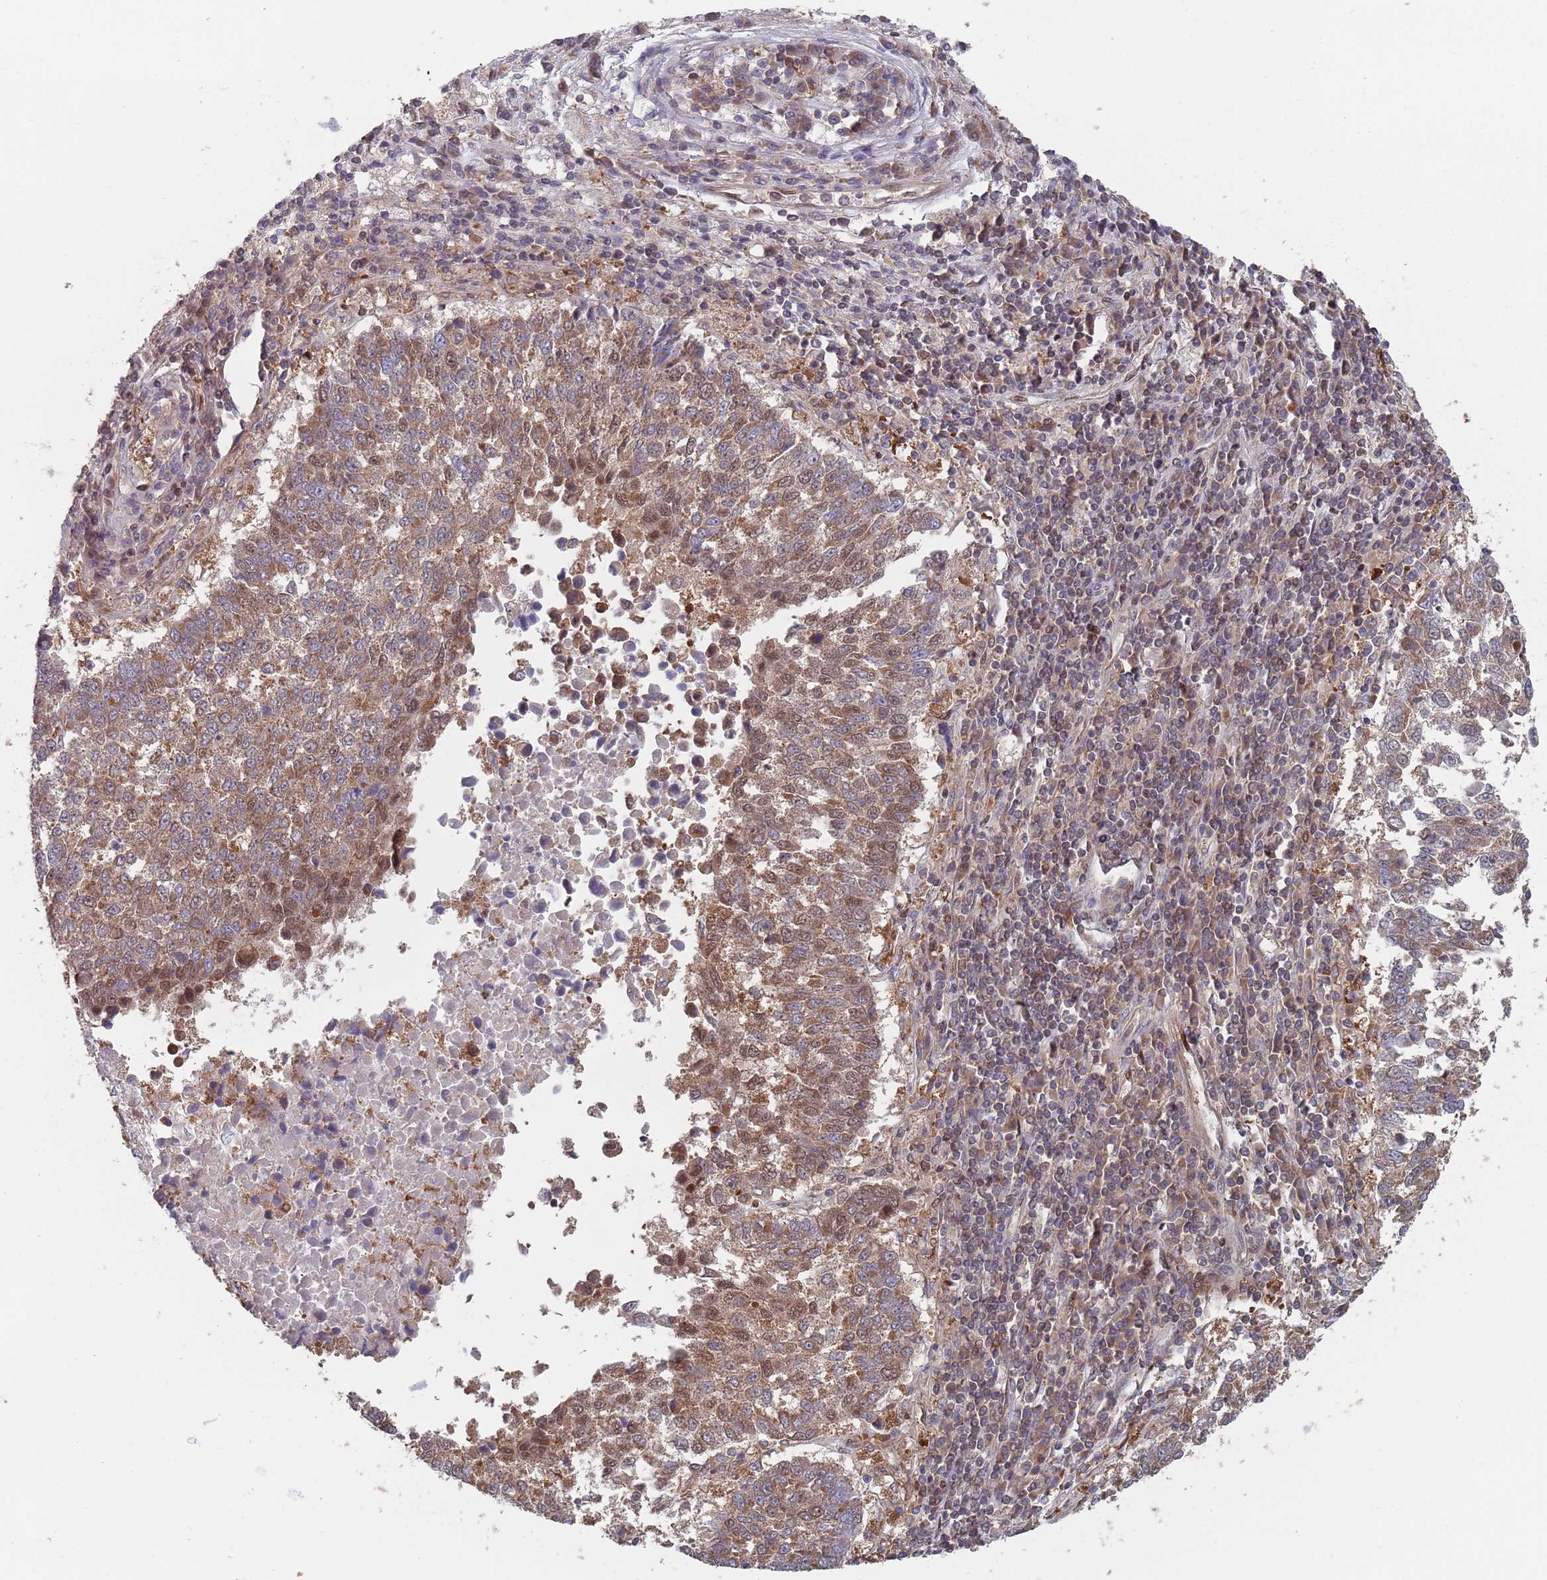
{"staining": {"intensity": "moderate", "quantity": ">75%", "location": "cytoplasmic/membranous"}, "tissue": "lung cancer", "cell_type": "Tumor cells", "image_type": "cancer", "snomed": [{"axis": "morphology", "description": "Squamous cell carcinoma, NOS"}, {"axis": "topography", "description": "Lung"}], "caption": "A high-resolution image shows IHC staining of lung cancer, which displays moderate cytoplasmic/membranous staining in about >75% of tumor cells.", "gene": "GDI2", "patient": {"sex": "male", "age": 73}}